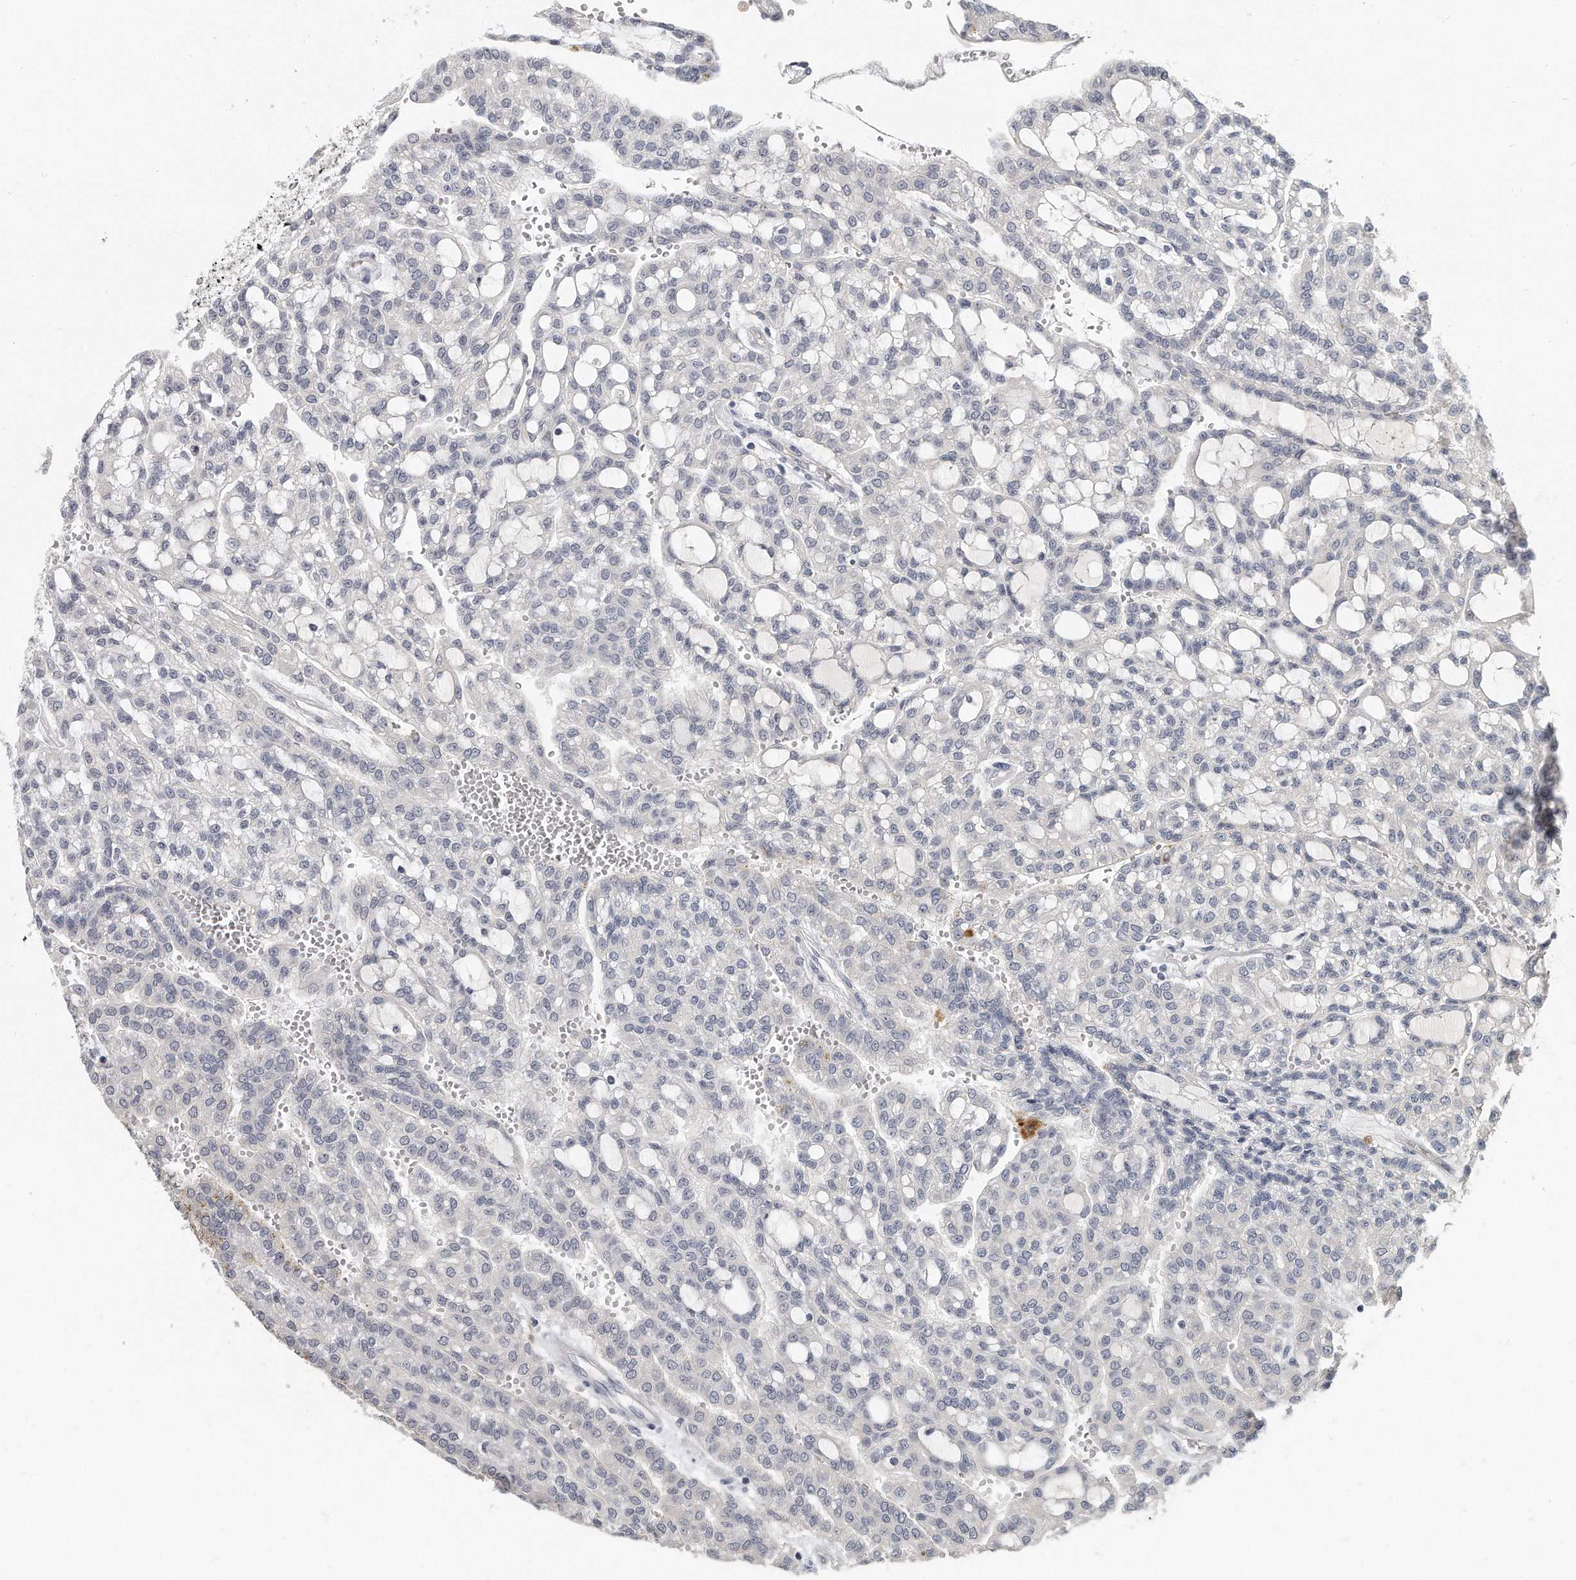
{"staining": {"intensity": "negative", "quantity": "none", "location": "none"}, "tissue": "renal cancer", "cell_type": "Tumor cells", "image_type": "cancer", "snomed": [{"axis": "morphology", "description": "Adenocarcinoma, NOS"}, {"axis": "topography", "description": "Kidney"}], "caption": "An image of adenocarcinoma (renal) stained for a protein demonstrates no brown staining in tumor cells.", "gene": "KLHL7", "patient": {"sex": "male", "age": 63}}